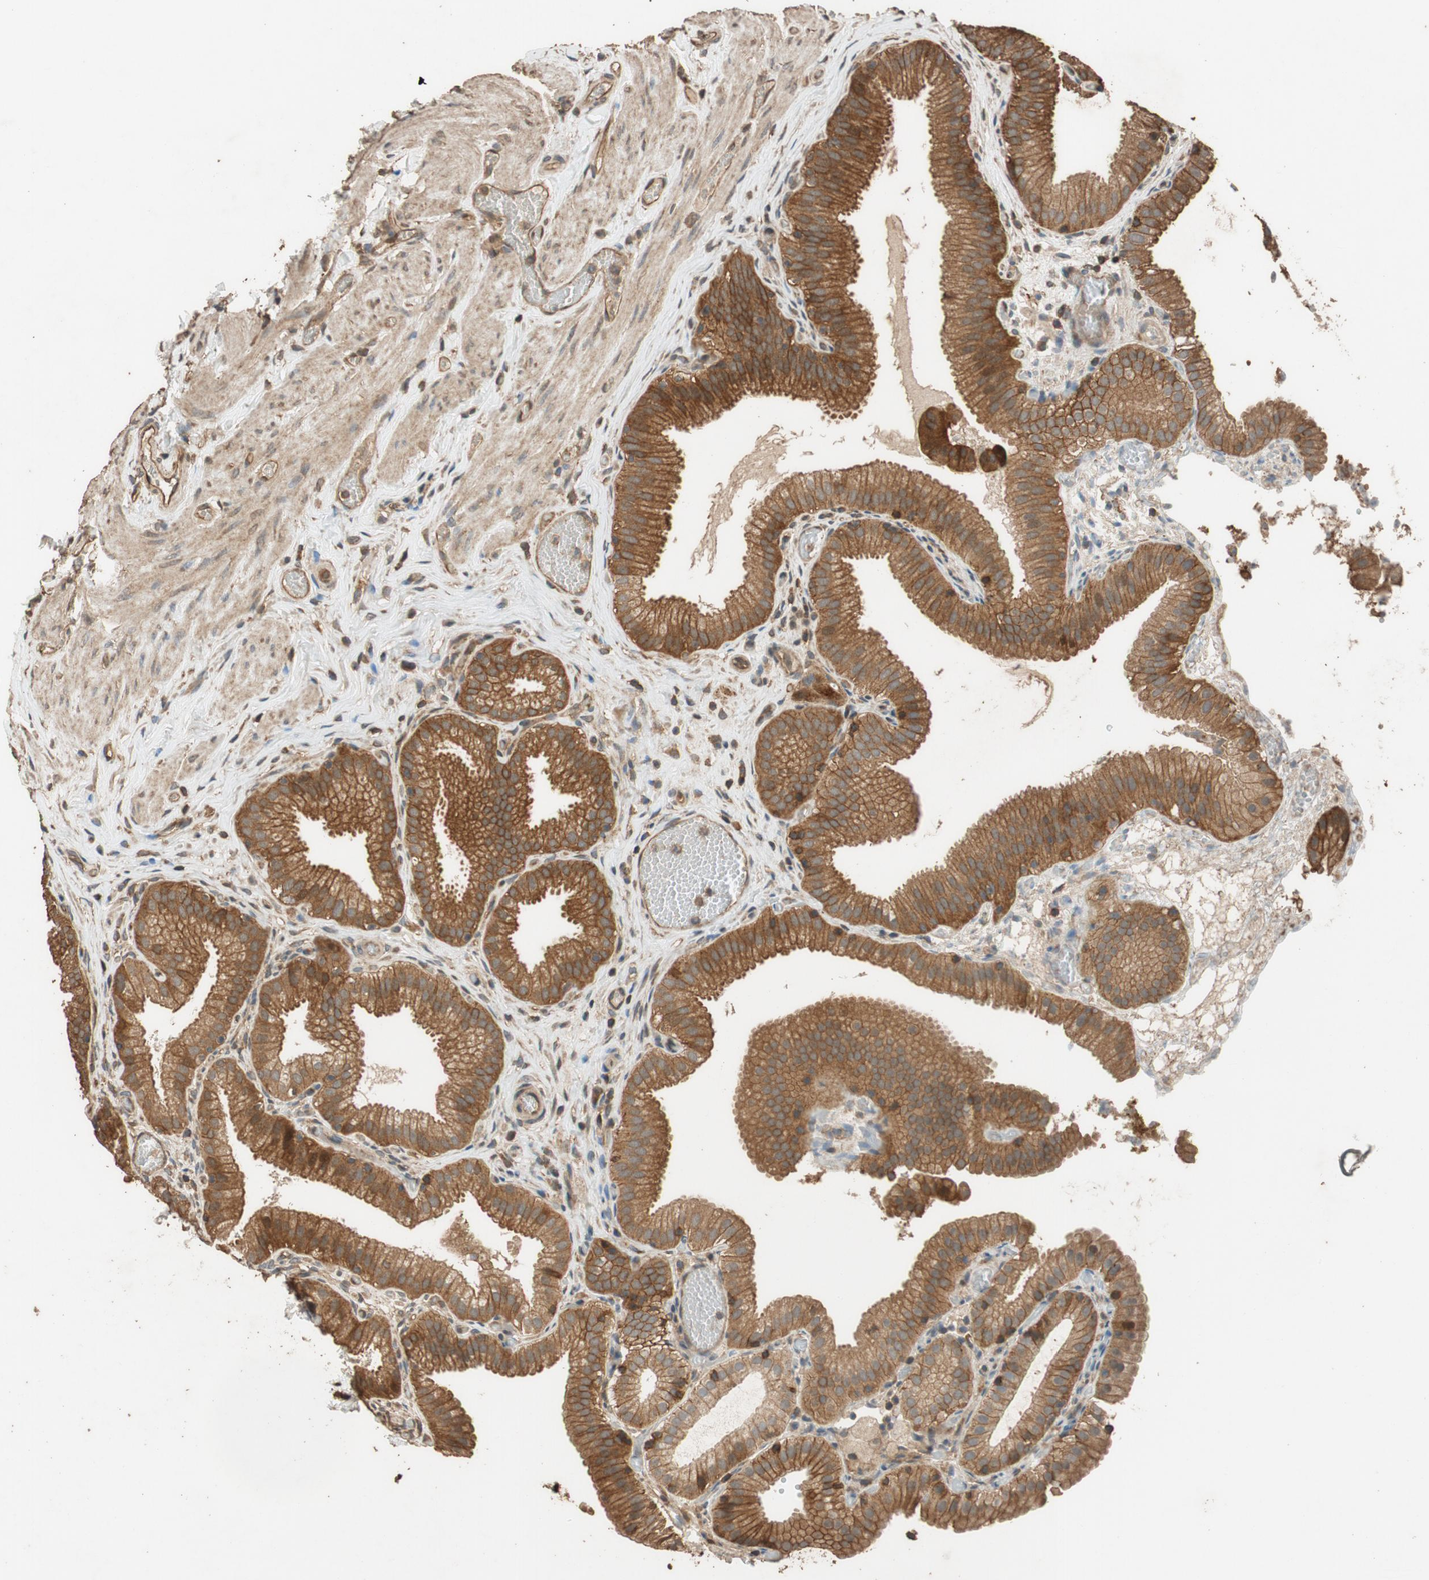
{"staining": {"intensity": "strong", "quantity": ">75%", "location": "cytoplasmic/membranous"}, "tissue": "gallbladder", "cell_type": "Glandular cells", "image_type": "normal", "snomed": [{"axis": "morphology", "description": "Normal tissue, NOS"}, {"axis": "topography", "description": "Gallbladder"}], "caption": "Brown immunohistochemical staining in unremarkable gallbladder shows strong cytoplasmic/membranous positivity in approximately >75% of glandular cells.", "gene": "MST1R", "patient": {"sex": "male", "age": 54}}